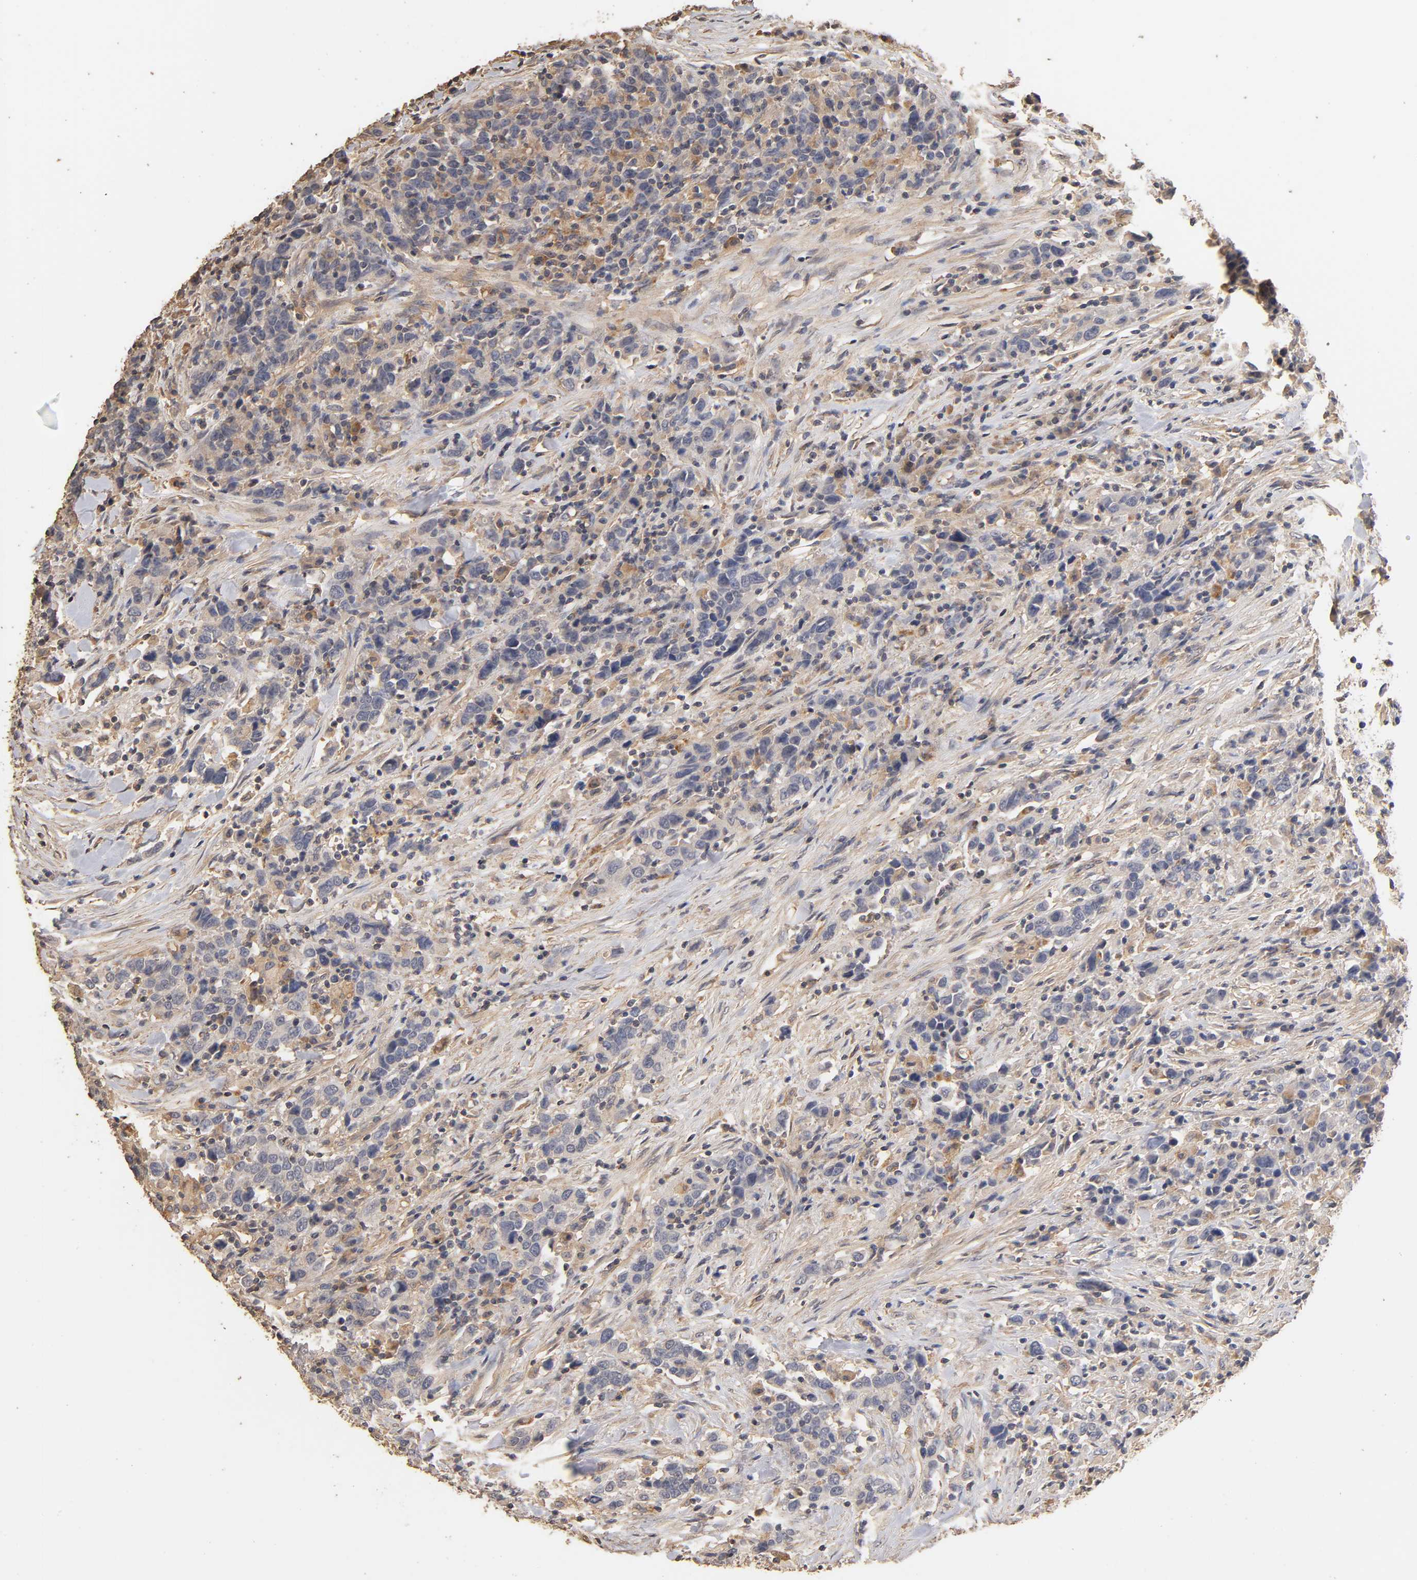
{"staining": {"intensity": "negative", "quantity": "none", "location": "none"}, "tissue": "urothelial cancer", "cell_type": "Tumor cells", "image_type": "cancer", "snomed": [{"axis": "morphology", "description": "Urothelial carcinoma, High grade"}, {"axis": "topography", "description": "Urinary bladder"}], "caption": "This is an IHC micrograph of human urothelial cancer. There is no expression in tumor cells.", "gene": "VSIG4", "patient": {"sex": "male", "age": 61}}